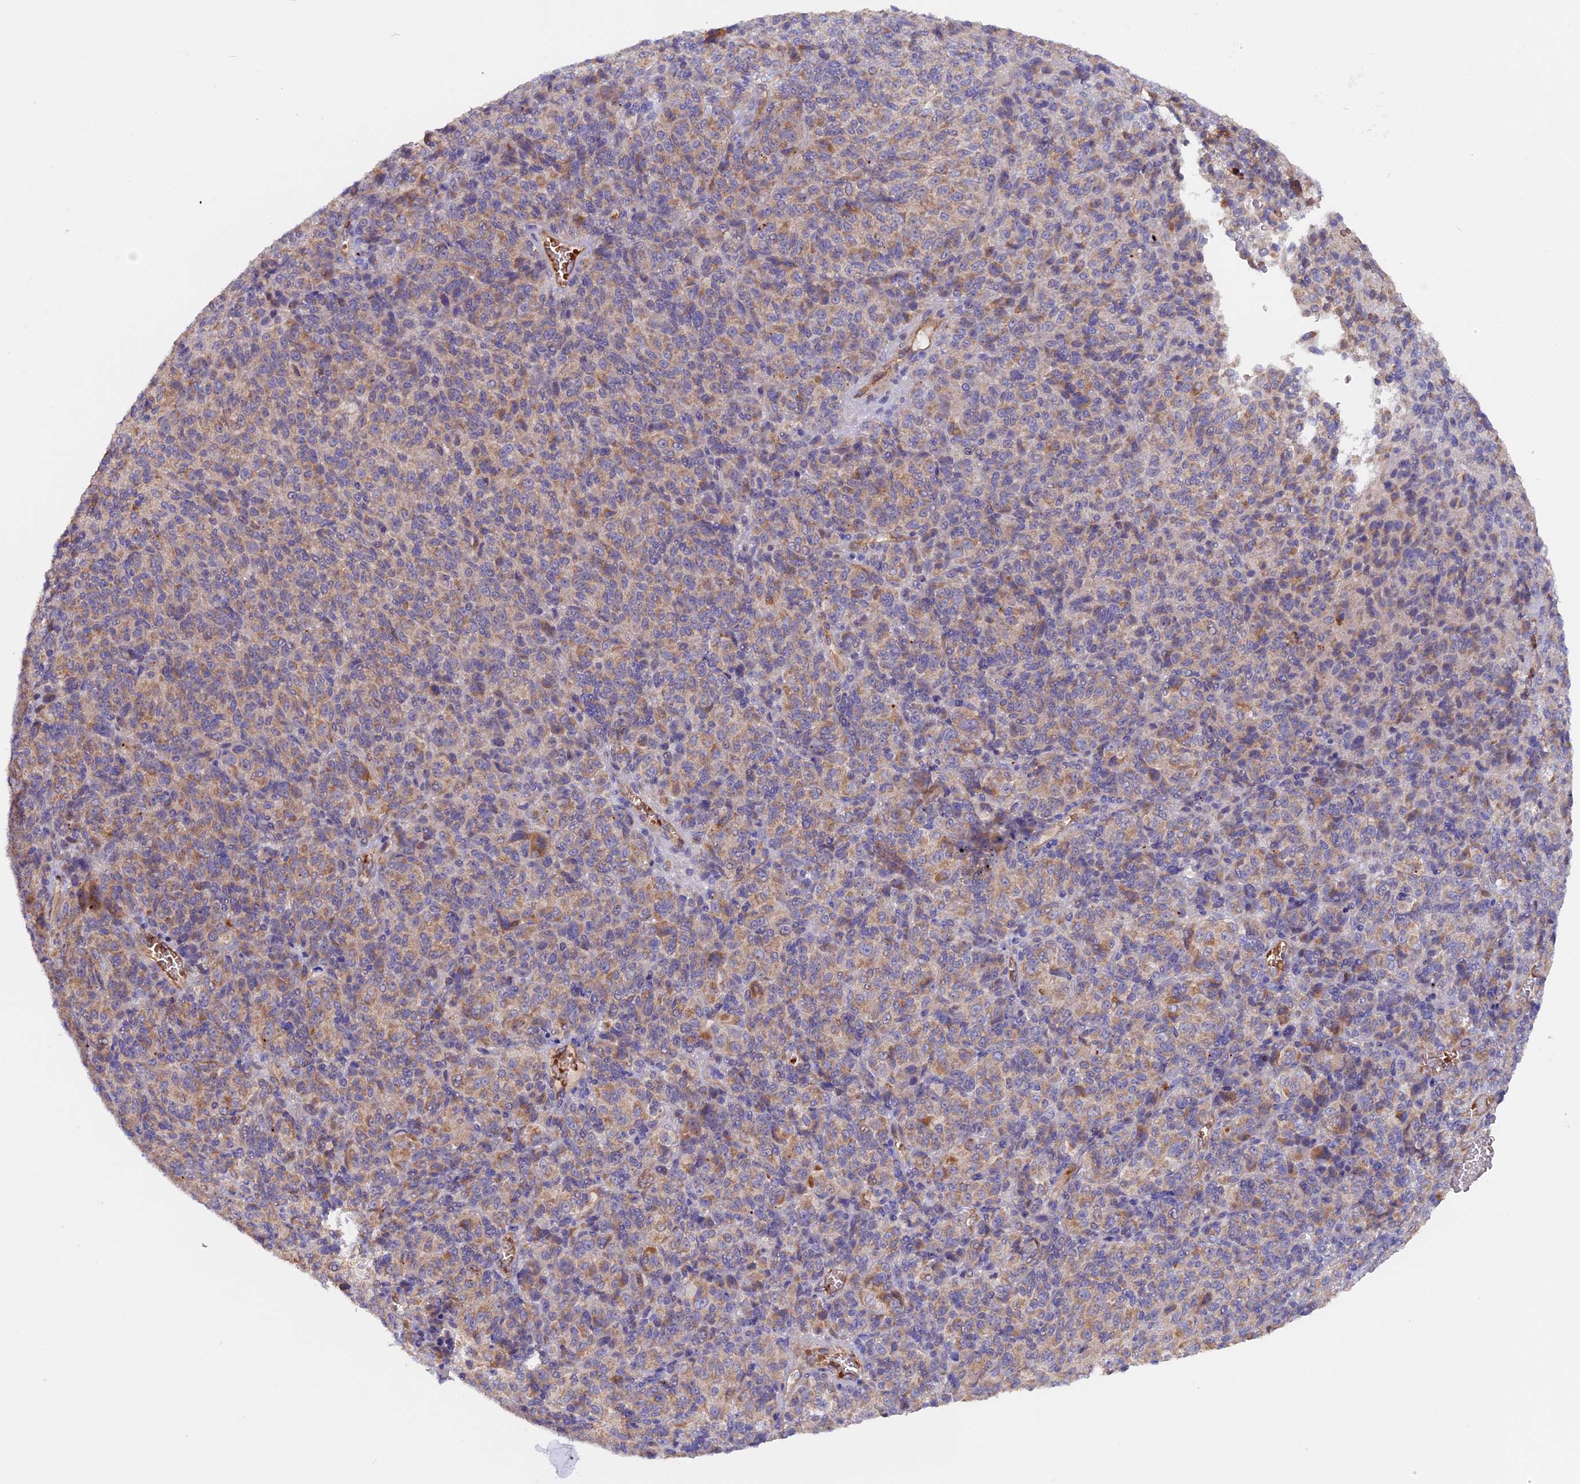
{"staining": {"intensity": "moderate", "quantity": "25%-75%", "location": "cytoplasmic/membranous"}, "tissue": "melanoma", "cell_type": "Tumor cells", "image_type": "cancer", "snomed": [{"axis": "morphology", "description": "Malignant melanoma, Metastatic site"}, {"axis": "topography", "description": "Brain"}], "caption": "Protein expression analysis of human malignant melanoma (metastatic site) reveals moderate cytoplasmic/membranous expression in about 25%-75% of tumor cells. (brown staining indicates protein expression, while blue staining denotes nuclei).", "gene": "DUS3L", "patient": {"sex": "female", "age": 56}}